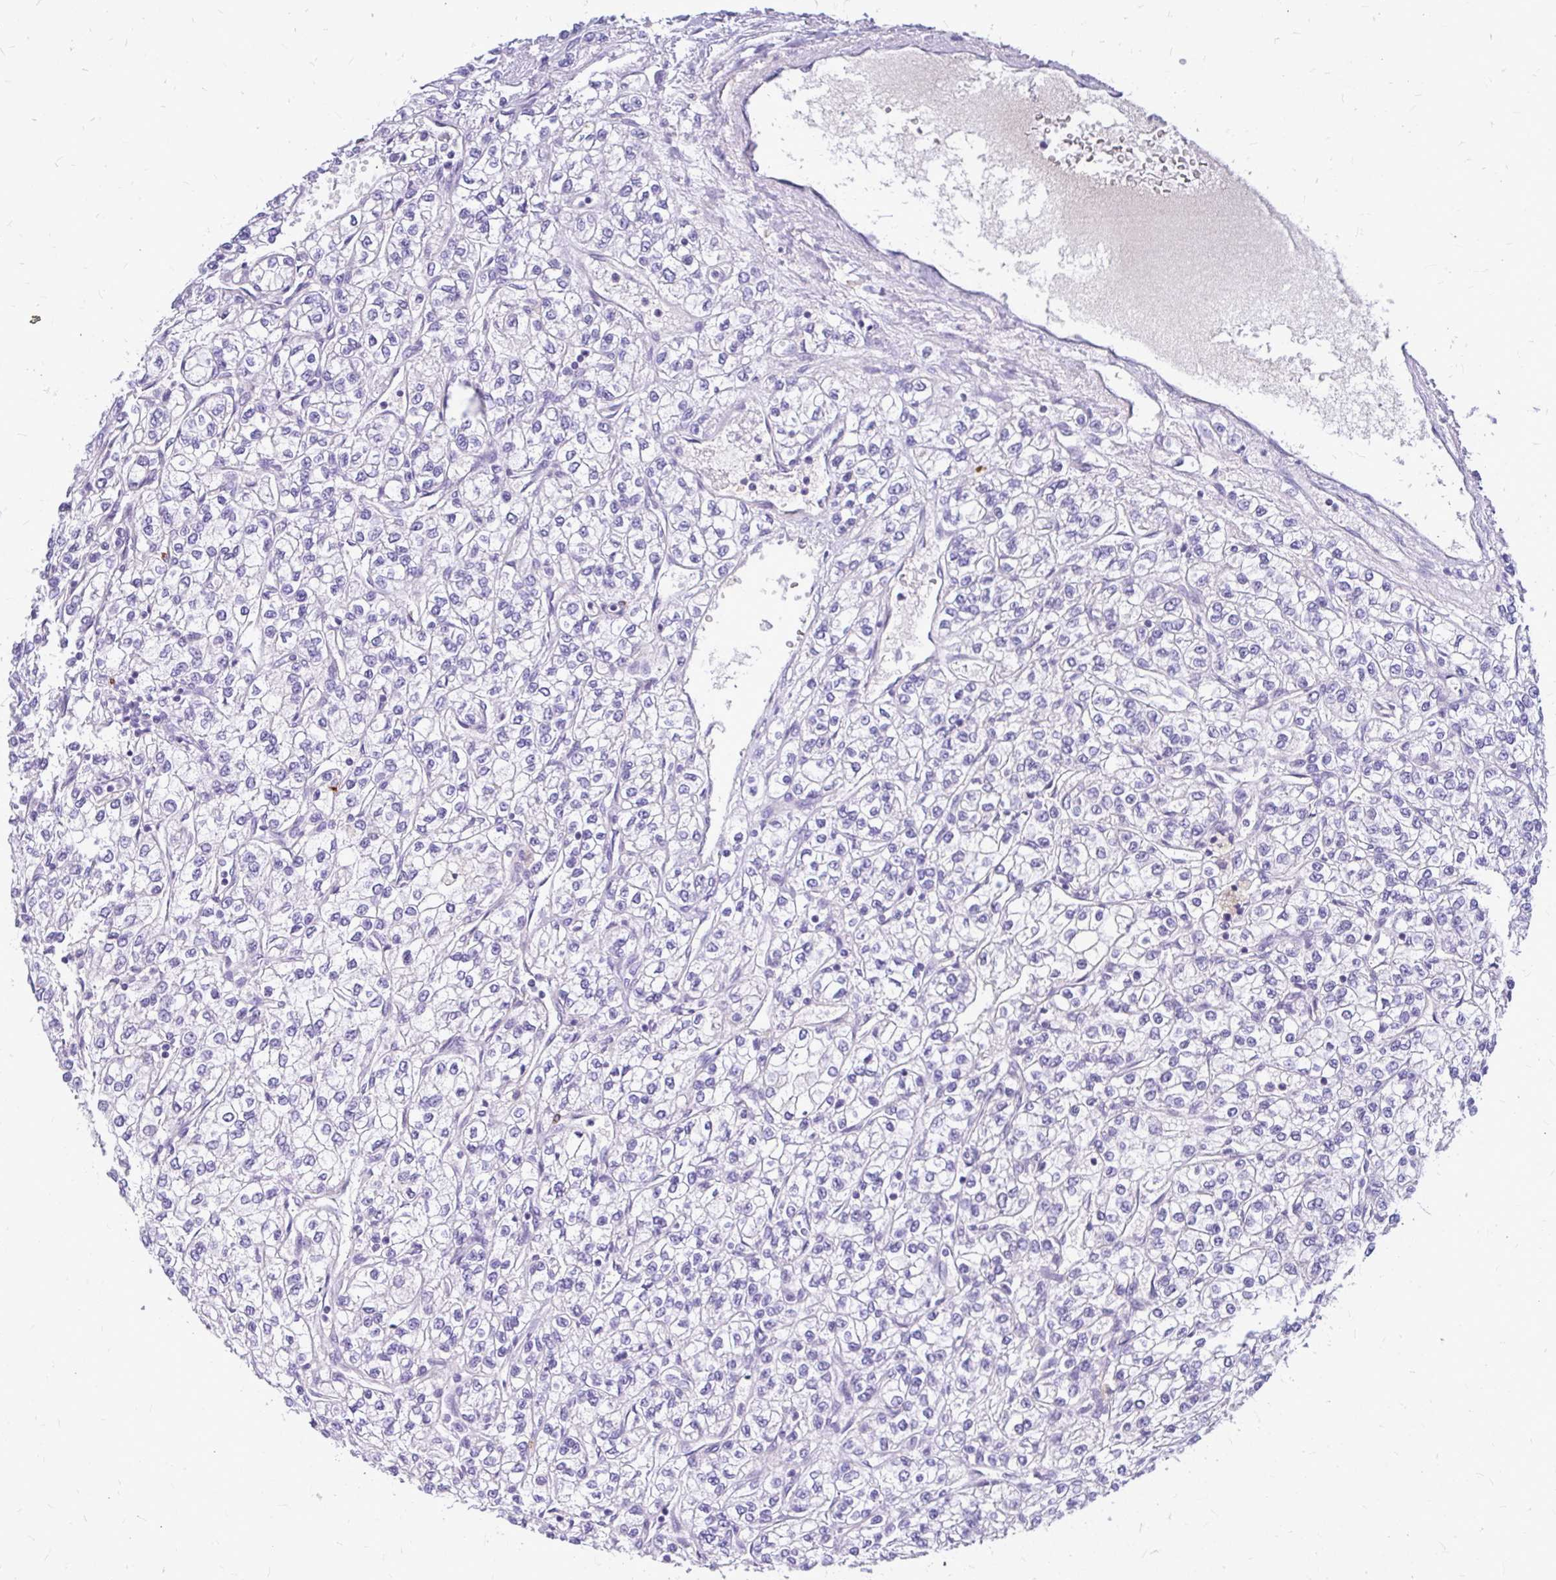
{"staining": {"intensity": "negative", "quantity": "none", "location": "none"}, "tissue": "renal cancer", "cell_type": "Tumor cells", "image_type": "cancer", "snomed": [{"axis": "morphology", "description": "Adenocarcinoma, NOS"}, {"axis": "topography", "description": "Kidney"}], "caption": "High power microscopy photomicrograph of an immunohistochemistry (IHC) histopathology image of renal cancer (adenocarcinoma), revealing no significant staining in tumor cells.", "gene": "MAP1LC3A", "patient": {"sex": "male", "age": 80}}